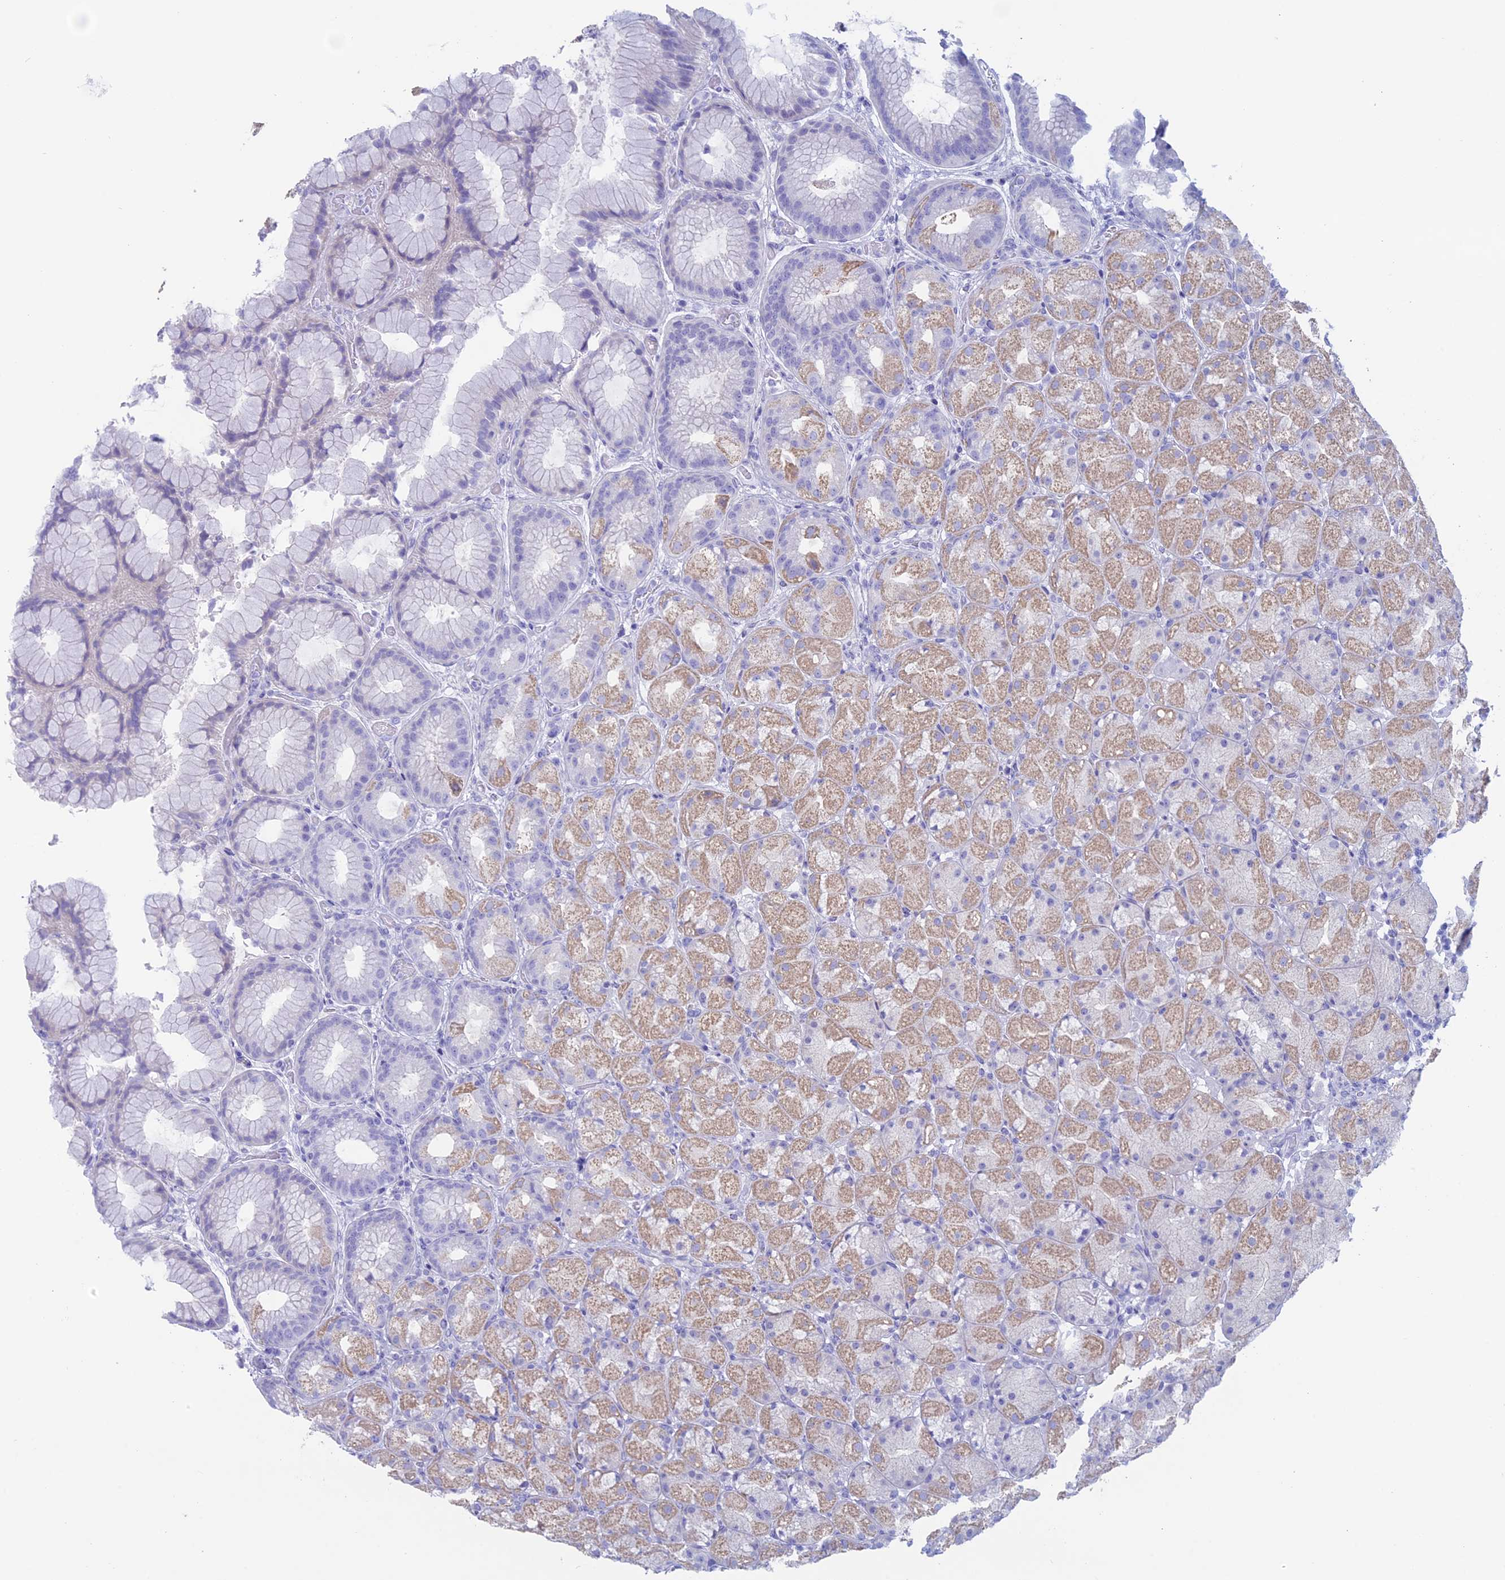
{"staining": {"intensity": "weak", "quantity": "25%-75%", "location": "cytoplasmic/membranous"}, "tissue": "stomach", "cell_type": "Glandular cells", "image_type": "normal", "snomed": [{"axis": "morphology", "description": "Normal tissue, NOS"}, {"axis": "topography", "description": "Stomach, upper"}, {"axis": "topography", "description": "Stomach"}], "caption": "High-magnification brightfield microscopy of unremarkable stomach stained with DAB (brown) and counterstained with hematoxylin (blue). glandular cells exhibit weak cytoplasmic/membranous staining is present in about25%-75% of cells. (DAB IHC, brown staining for protein, blue staining for nuclei).", "gene": "RP1", "patient": {"sex": "male", "age": 48}}